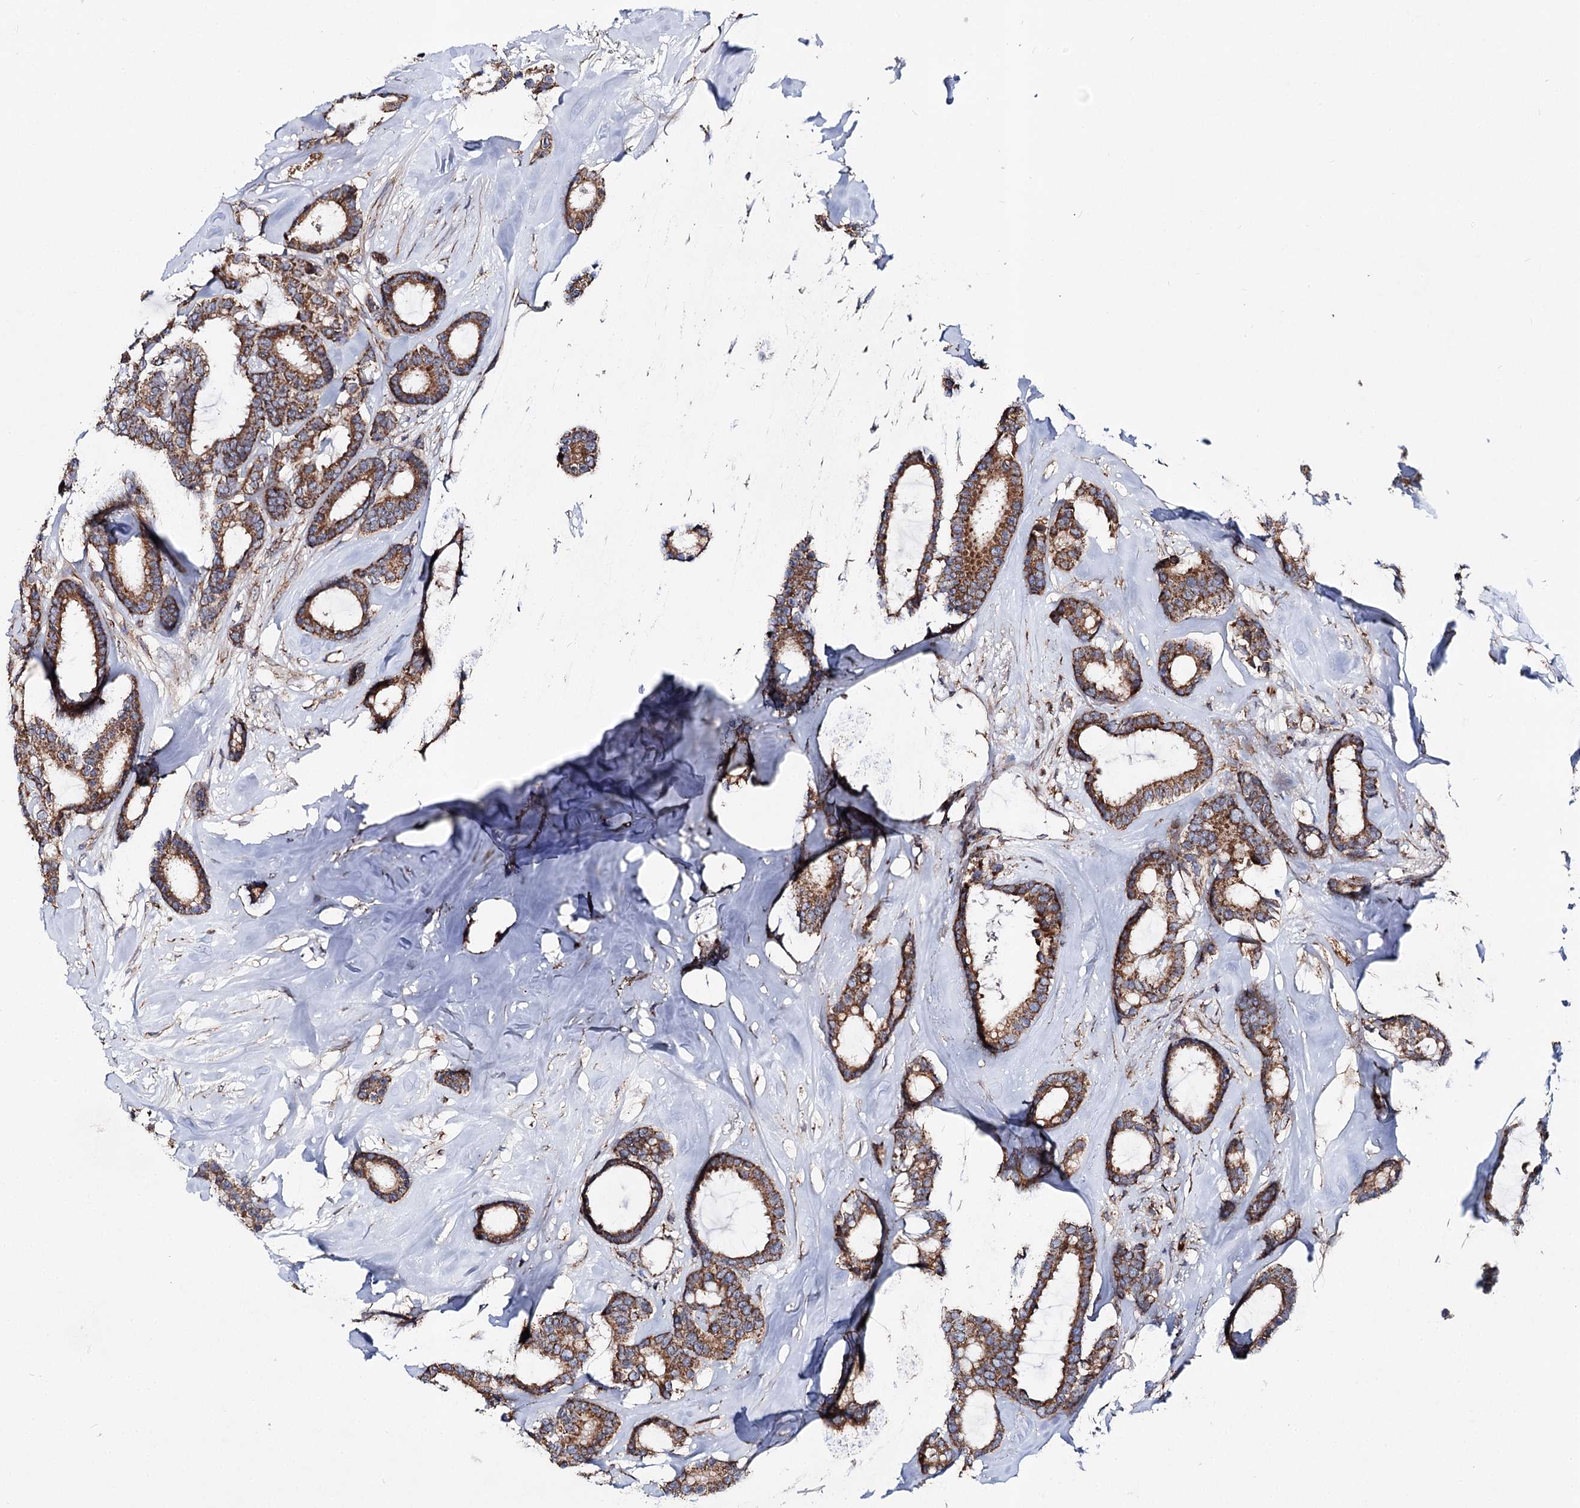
{"staining": {"intensity": "moderate", "quantity": ">75%", "location": "cytoplasmic/membranous"}, "tissue": "breast cancer", "cell_type": "Tumor cells", "image_type": "cancer", "snomed": [{"axis": "morphology", "description": "Duct carcinoma"}, {"axis": "topography", "description": "Breast"}], "caption": "Immunohistochemical staining of human intraductal carcinoma (breast) reveals medium levels of moderate cytoplasmic/membranous protein positivity in about >75% of tumor cells.", "gene": "MSANTD2", "patient": {"sex": "female", "age": 87}}